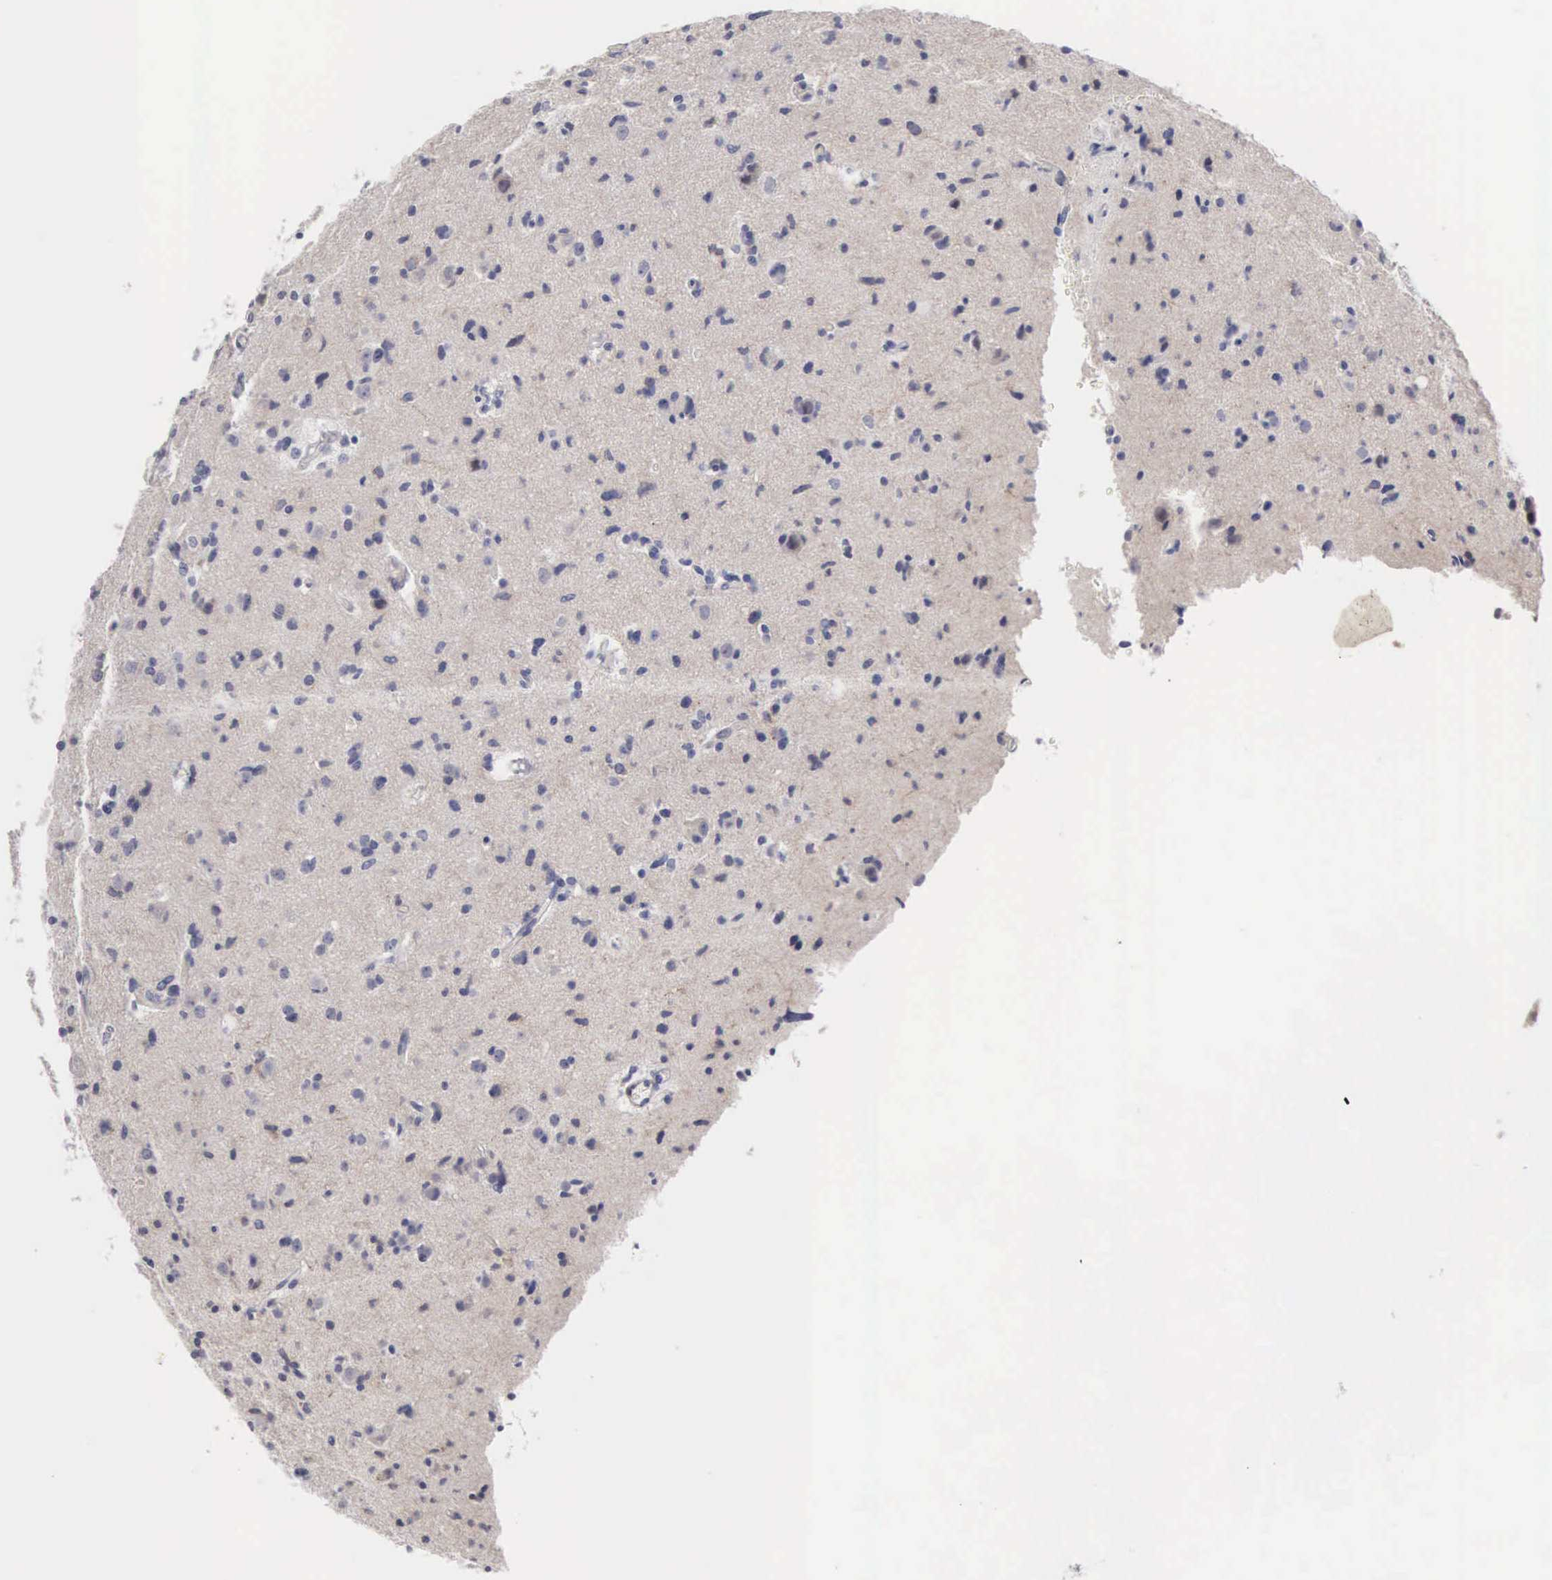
{"staining": {"intensity": "negative", "quantity": "none", "location": "none"}, "tissue": "glioma", "cell_type": "Tumor cells", "image_type": "cancer", "snomed": [{"axis": "morphology", "description": "Glioma, malignant, Low grade"}, {"axis": "topography", "description": "Brain"}], "caption": "Immunohistochemistry histopathology image of neoplastic tissue: human glioma stained with DAB (3,3'-diaminobenzidine) shows no significant protein positivity in tumor cells.", "gene": "ELFN2", "patient": {"sex": "female", "age": 46}}